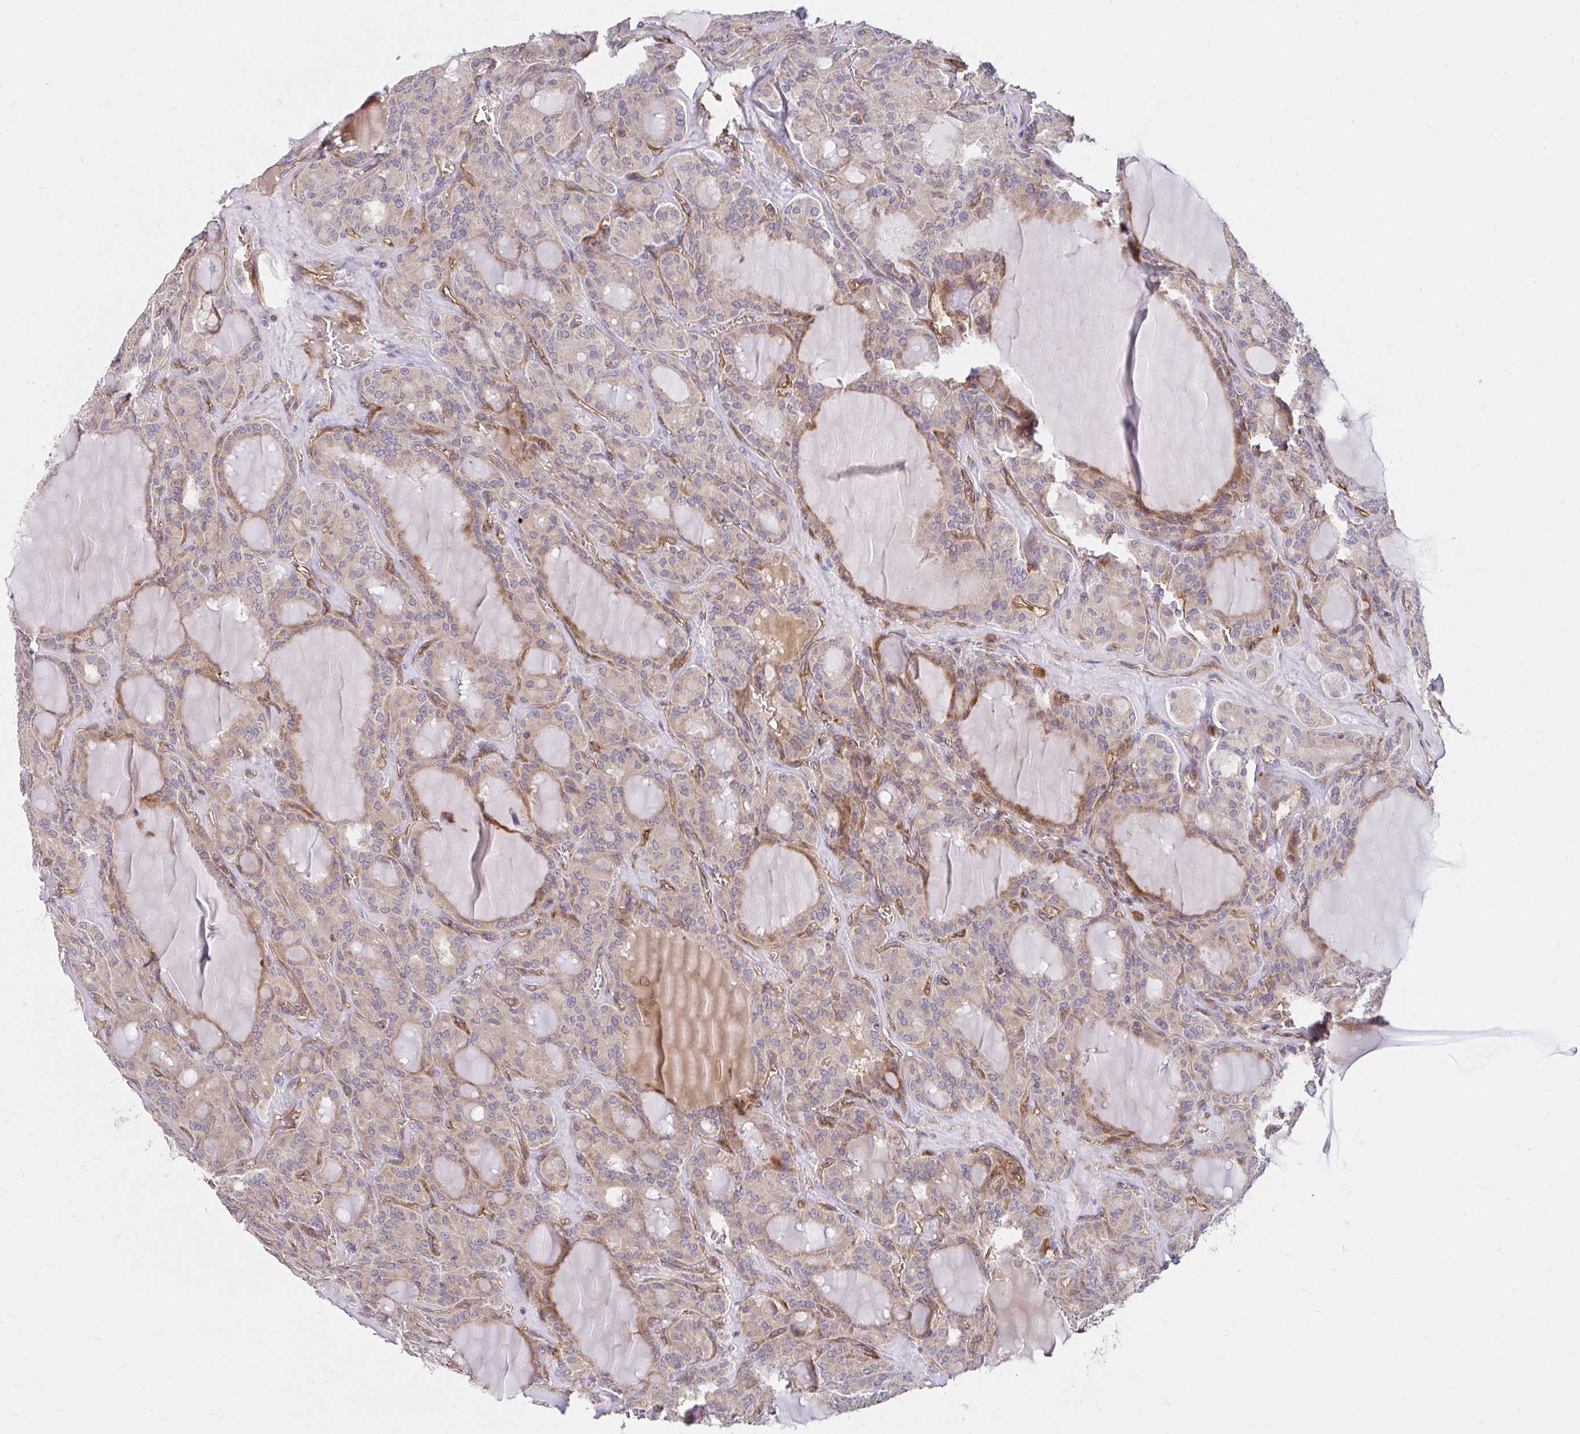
{"staining": {"intensity": "moderate", "quantity": "<25%", "location": "cytoplasmic/membranous"}, "tissue": "thyroid cancer", "cell_type": "Tumor cells", "image_type": "cancer", "snomed": [{"axis": "morphology", "description": "Papillary adenocarcinoma, NOS"}, {"axis": "topography", "description": "Thyroid gland"}], "caption": "Immunohistochemical staining of thyroid cancer displays low levels of moderate cytoplasmic/membranous staining in approximately <25% of tumor cells.", "gene": "ITGA2", "patient": {"sex": "male", "age": 87}}